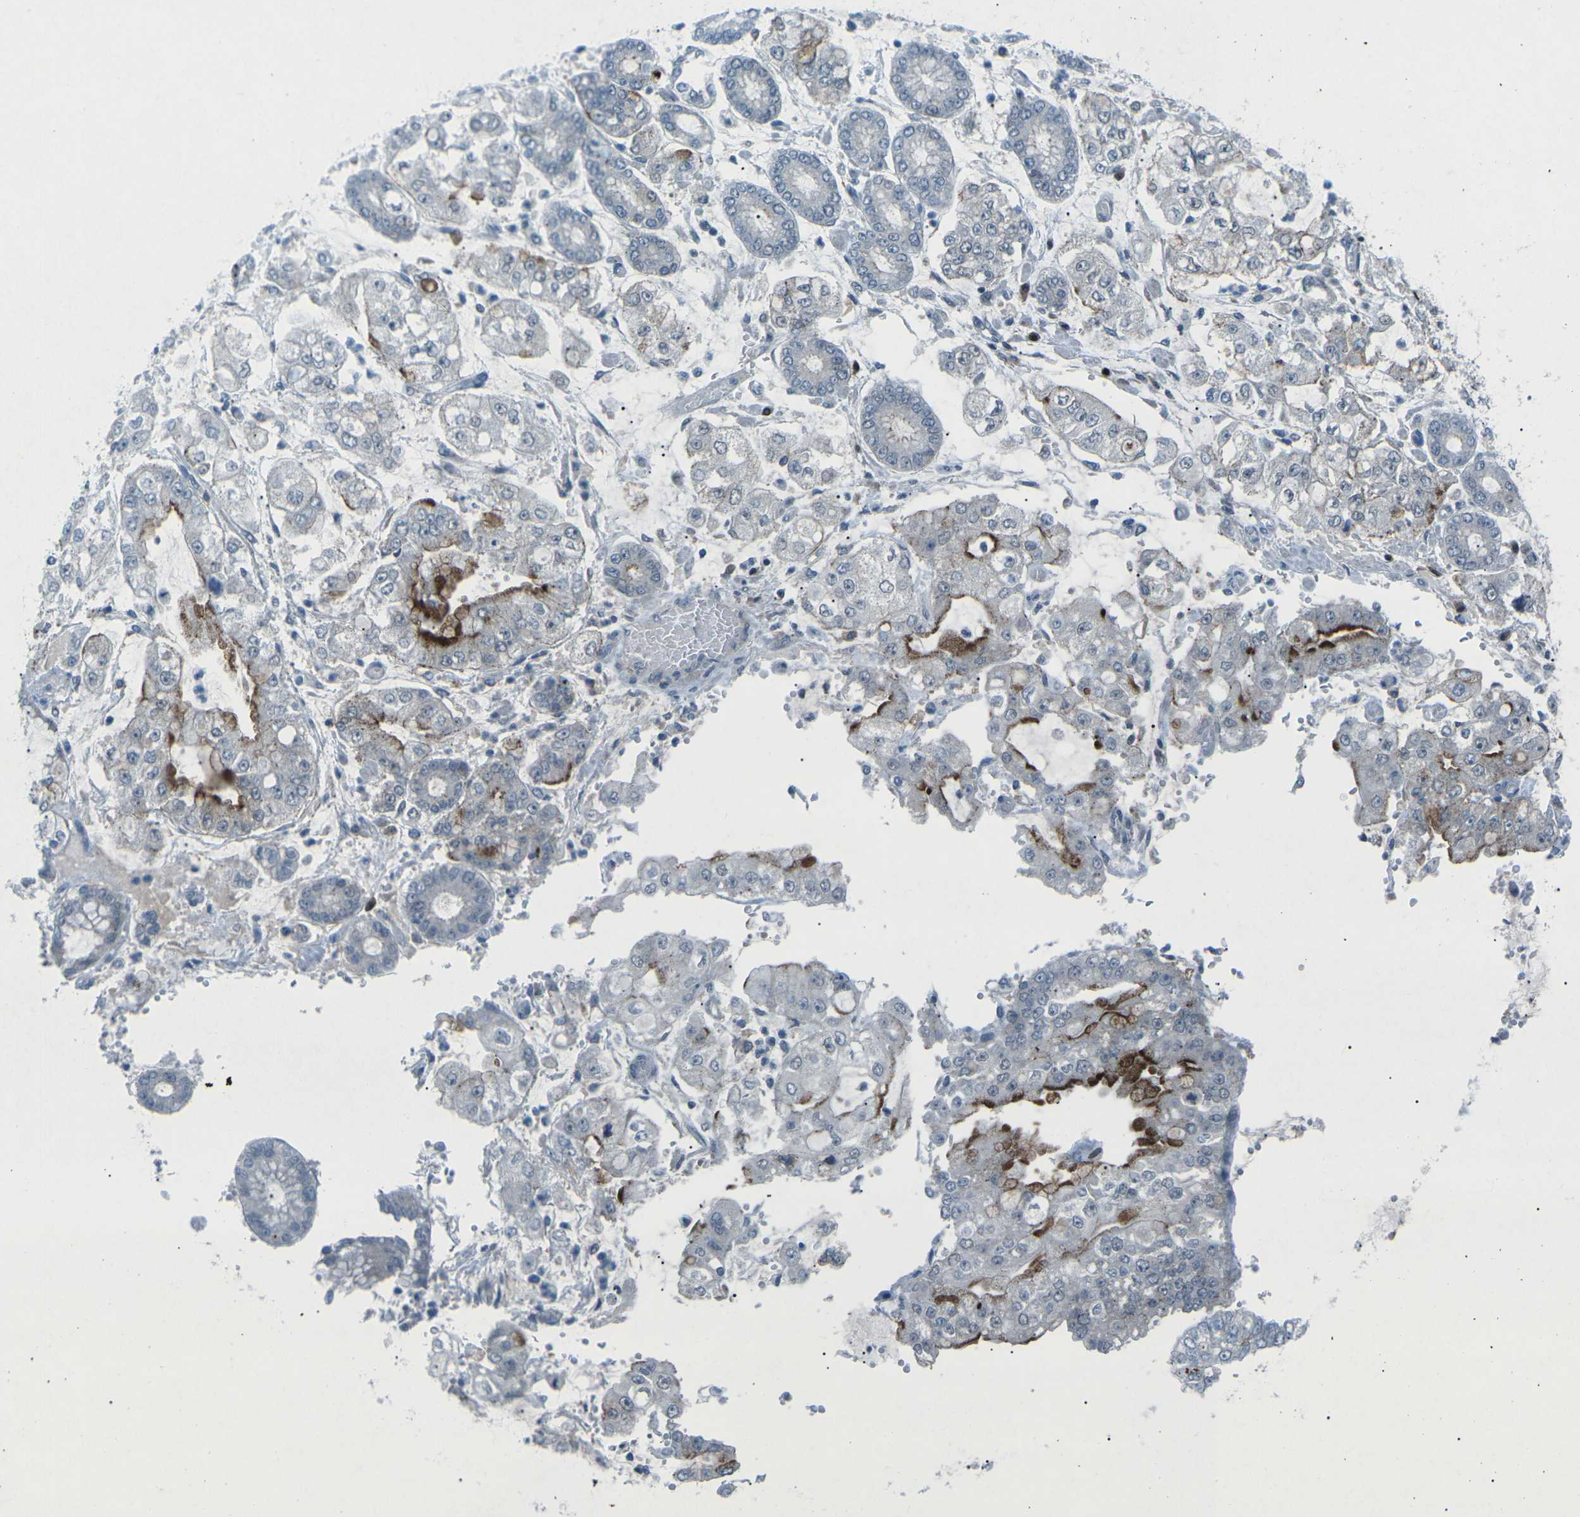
{"staining": {"intensity": "strong", "quantity": "<25%", "location": "cytoplasmic/membranous"}, "tissue": "stomach cancer", "cell_type": "Tumor cells", "image_type": "cancer", "snomed": [{"axis": "morphology", "description": "Adenocarcinoma, NOS"}, {"axis": "topography", "description": "Stomach"}], "caption": "Brown immunohistochemical staining in stomach adenocarcinoma displays strong cytoplasmic/membranous positivity in about <25% of tumor cells.", "gene": "PRKCA", "patient": {"sex": "male", "age": 76}}